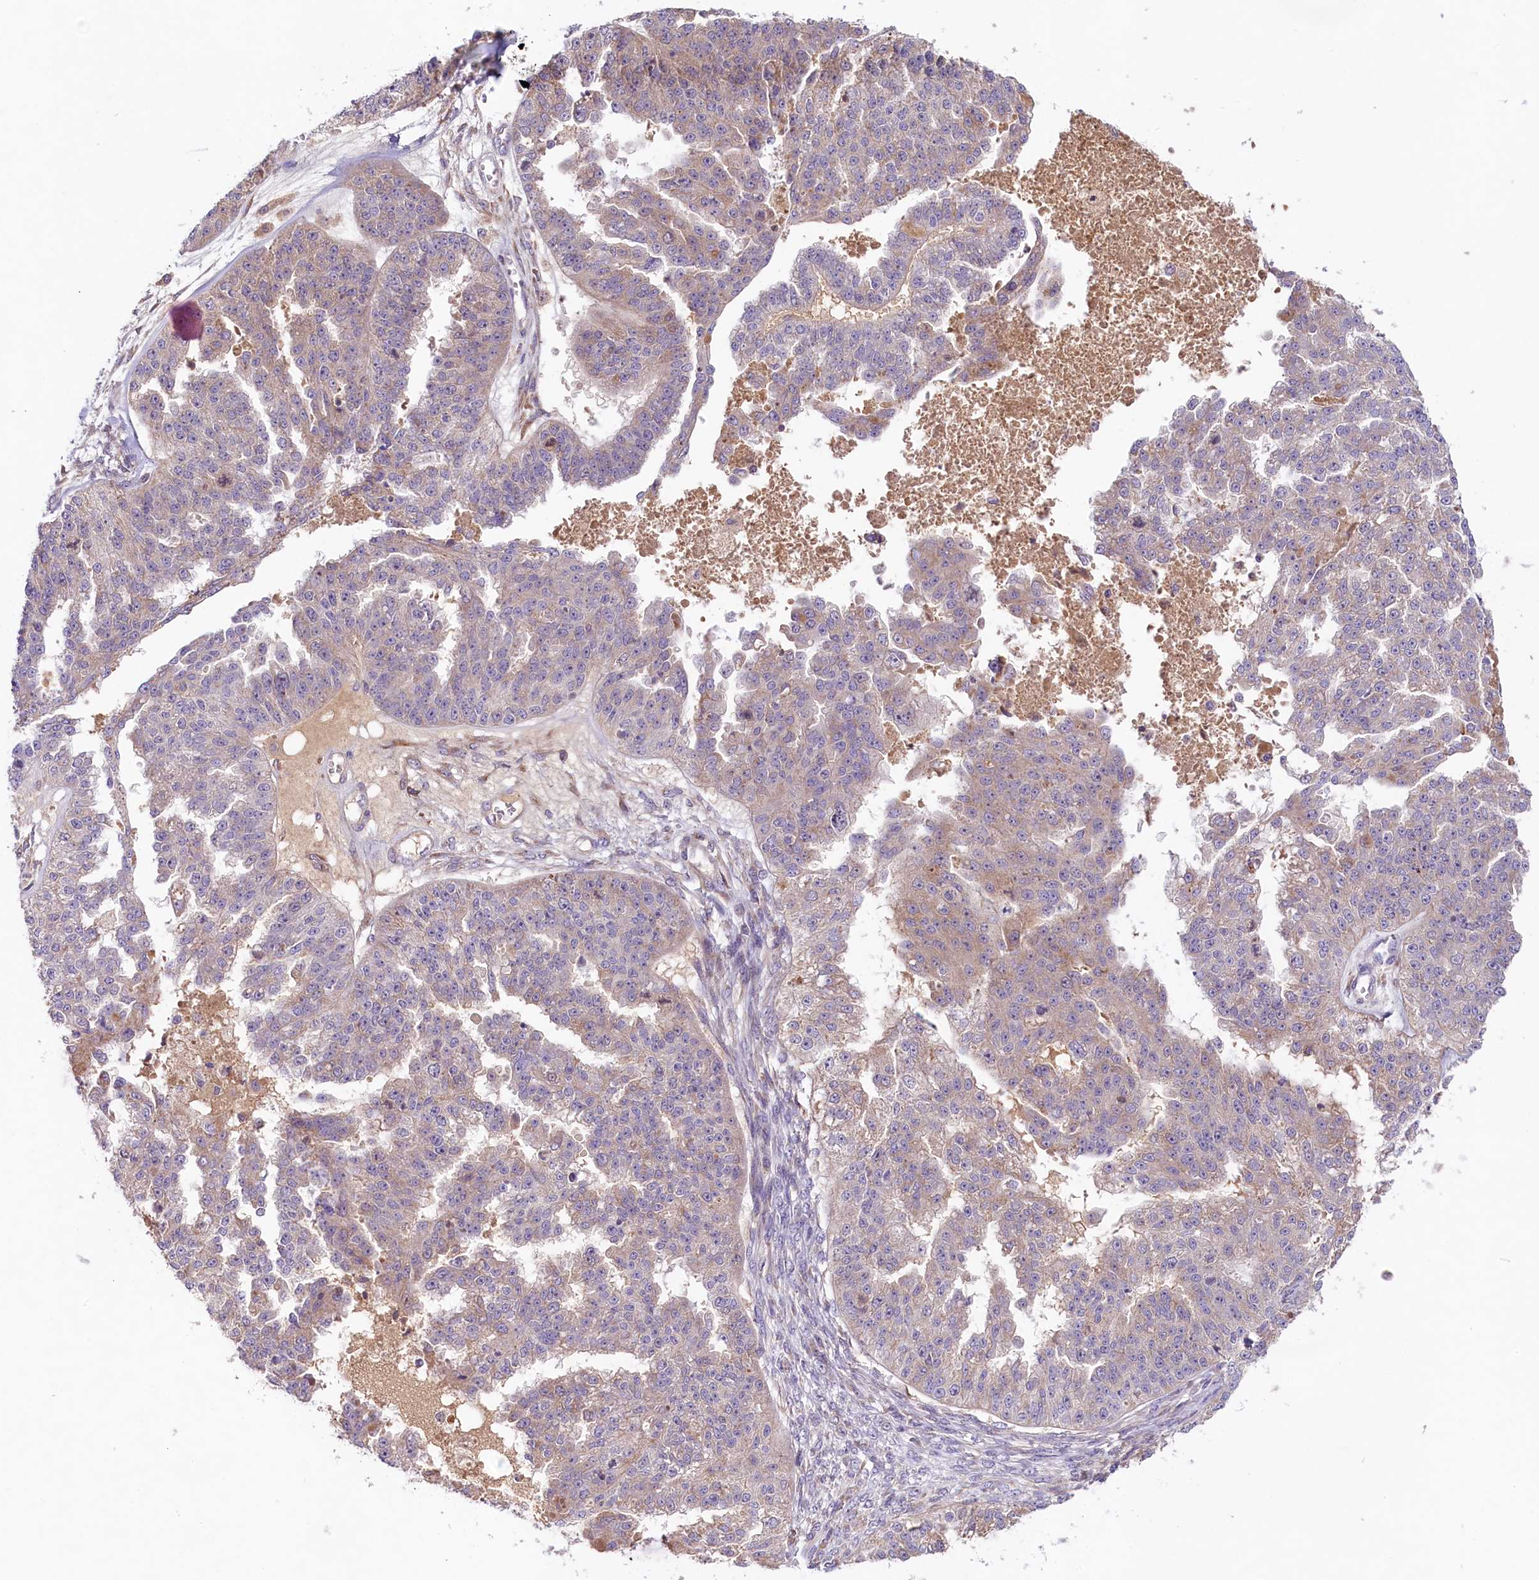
{"staining": {"intensity": "weak", "quantity": "25%-75%", "location": "cytoplasmic/membranous"}, "tissue": "ovarian cancer", "cell_type": "Tumor cells", "image_type": "cancer", "snomed": [{"axis": "morphology", "description": "Cystadenocarcinoma, serous, NOS"}, {"axis": "topography", "description": "Ovary"}], "caption": "IHC of ovarian cancer displays low levels of weak cytoplasmic/membranous staining in about 25%-75% of tumor cells. The staining was performed using DAB (3,3'-diaminobenzidine) to visualize the protein expression in brown, while the nuclei were stained in blue with hematoxylin (Magnification: 20x).", "gene": "COG8", "patient": {"sex": "female", "age": 58}}